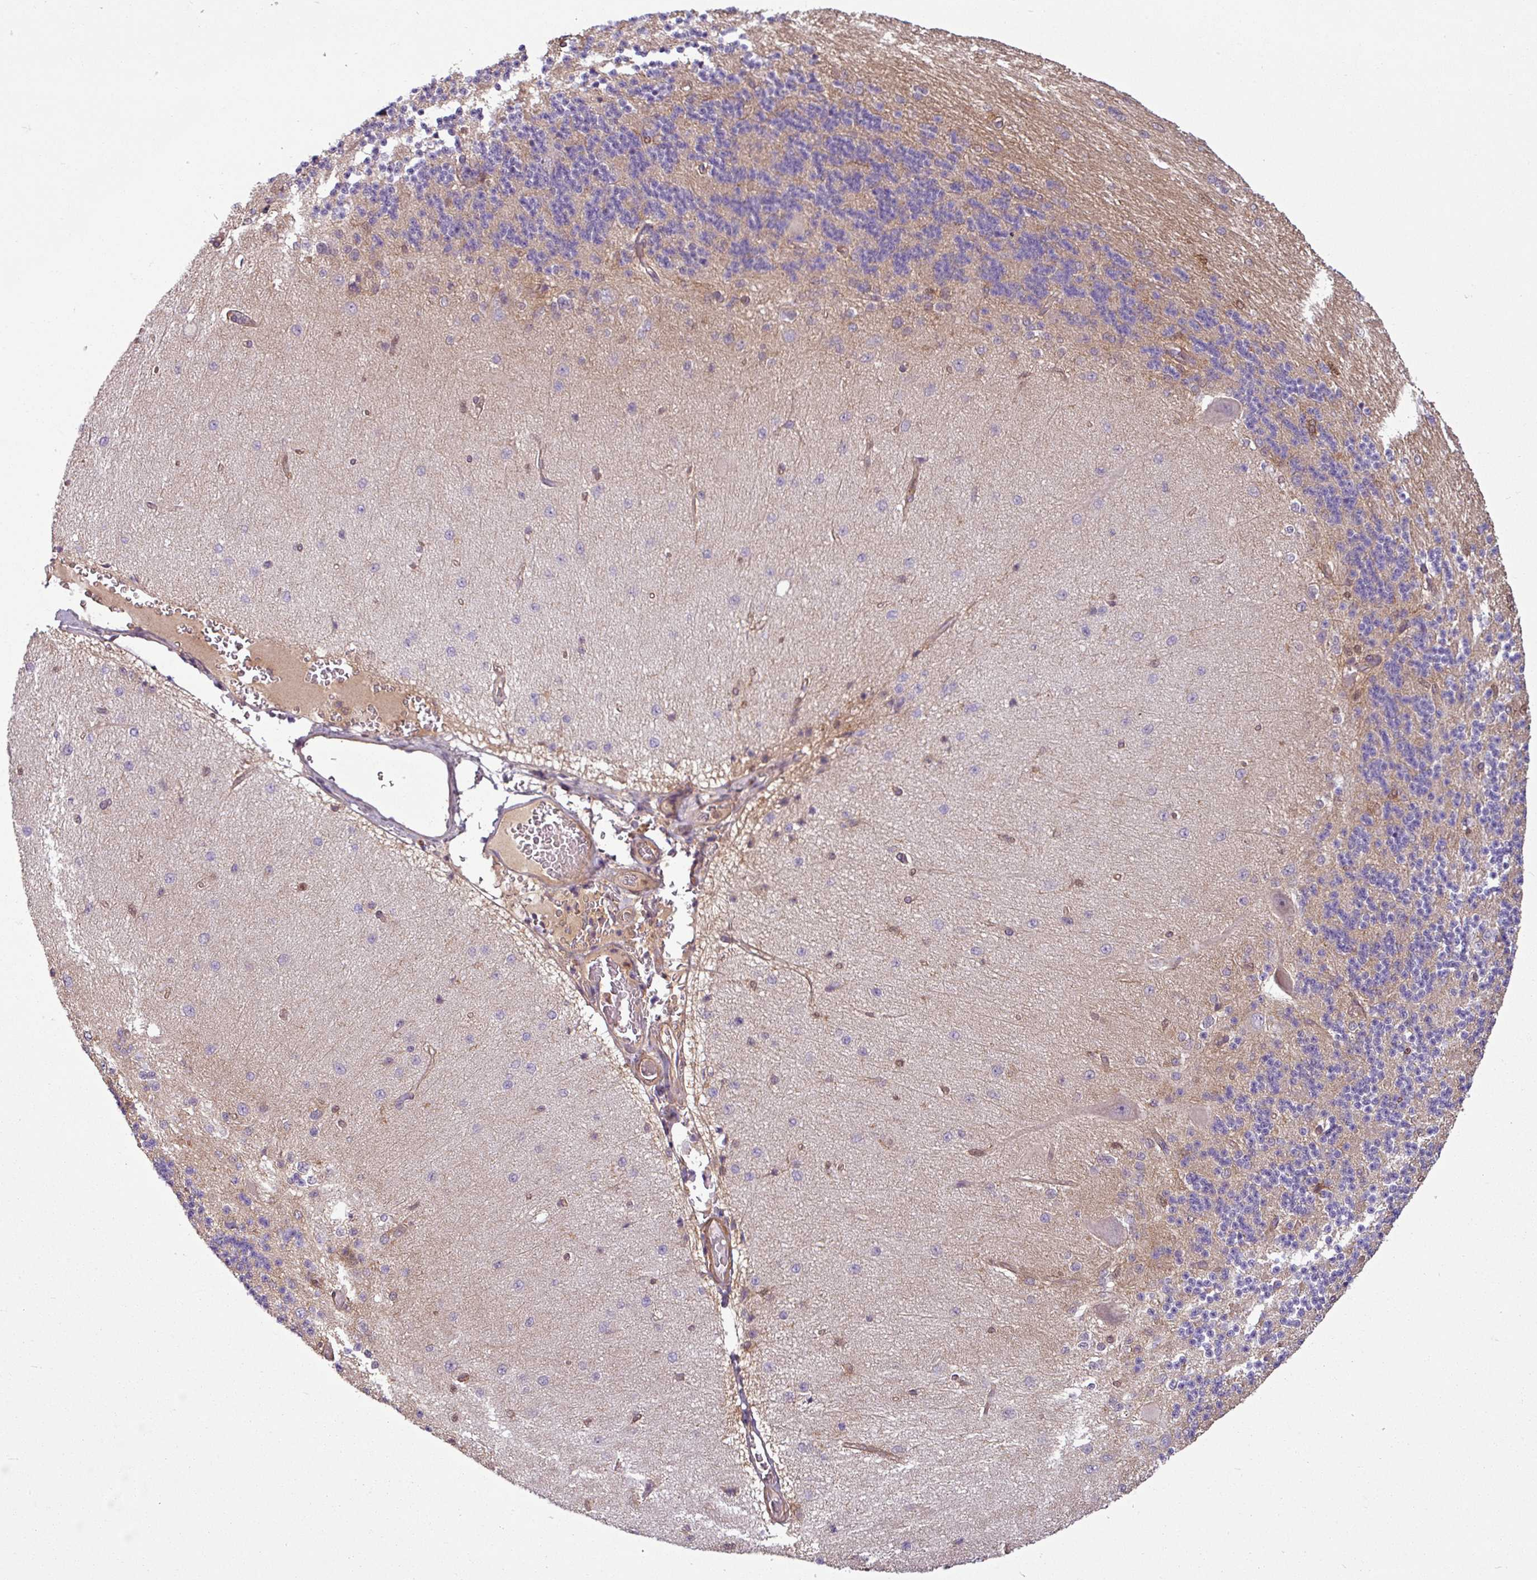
{"staining": {"intensity": "negative", "quantity": "none", "location": "none"}, "tissue": "cerebellum", "cell_type": "Cells in granular layer", "image_type": "normal", "snomed": [{"axis": "morphology", "description": "Normal tissue, NOS"}, {"axis": "topography", "description": "Cerebellum"}], "caption": "A high-resolution histopathology image shows IHC staining of unremarkable cerebellum, which shows no significant staining in cells in granular layer.", "gene": "SH3BGRL", "patient": {"sex": "female", "age": 29}}